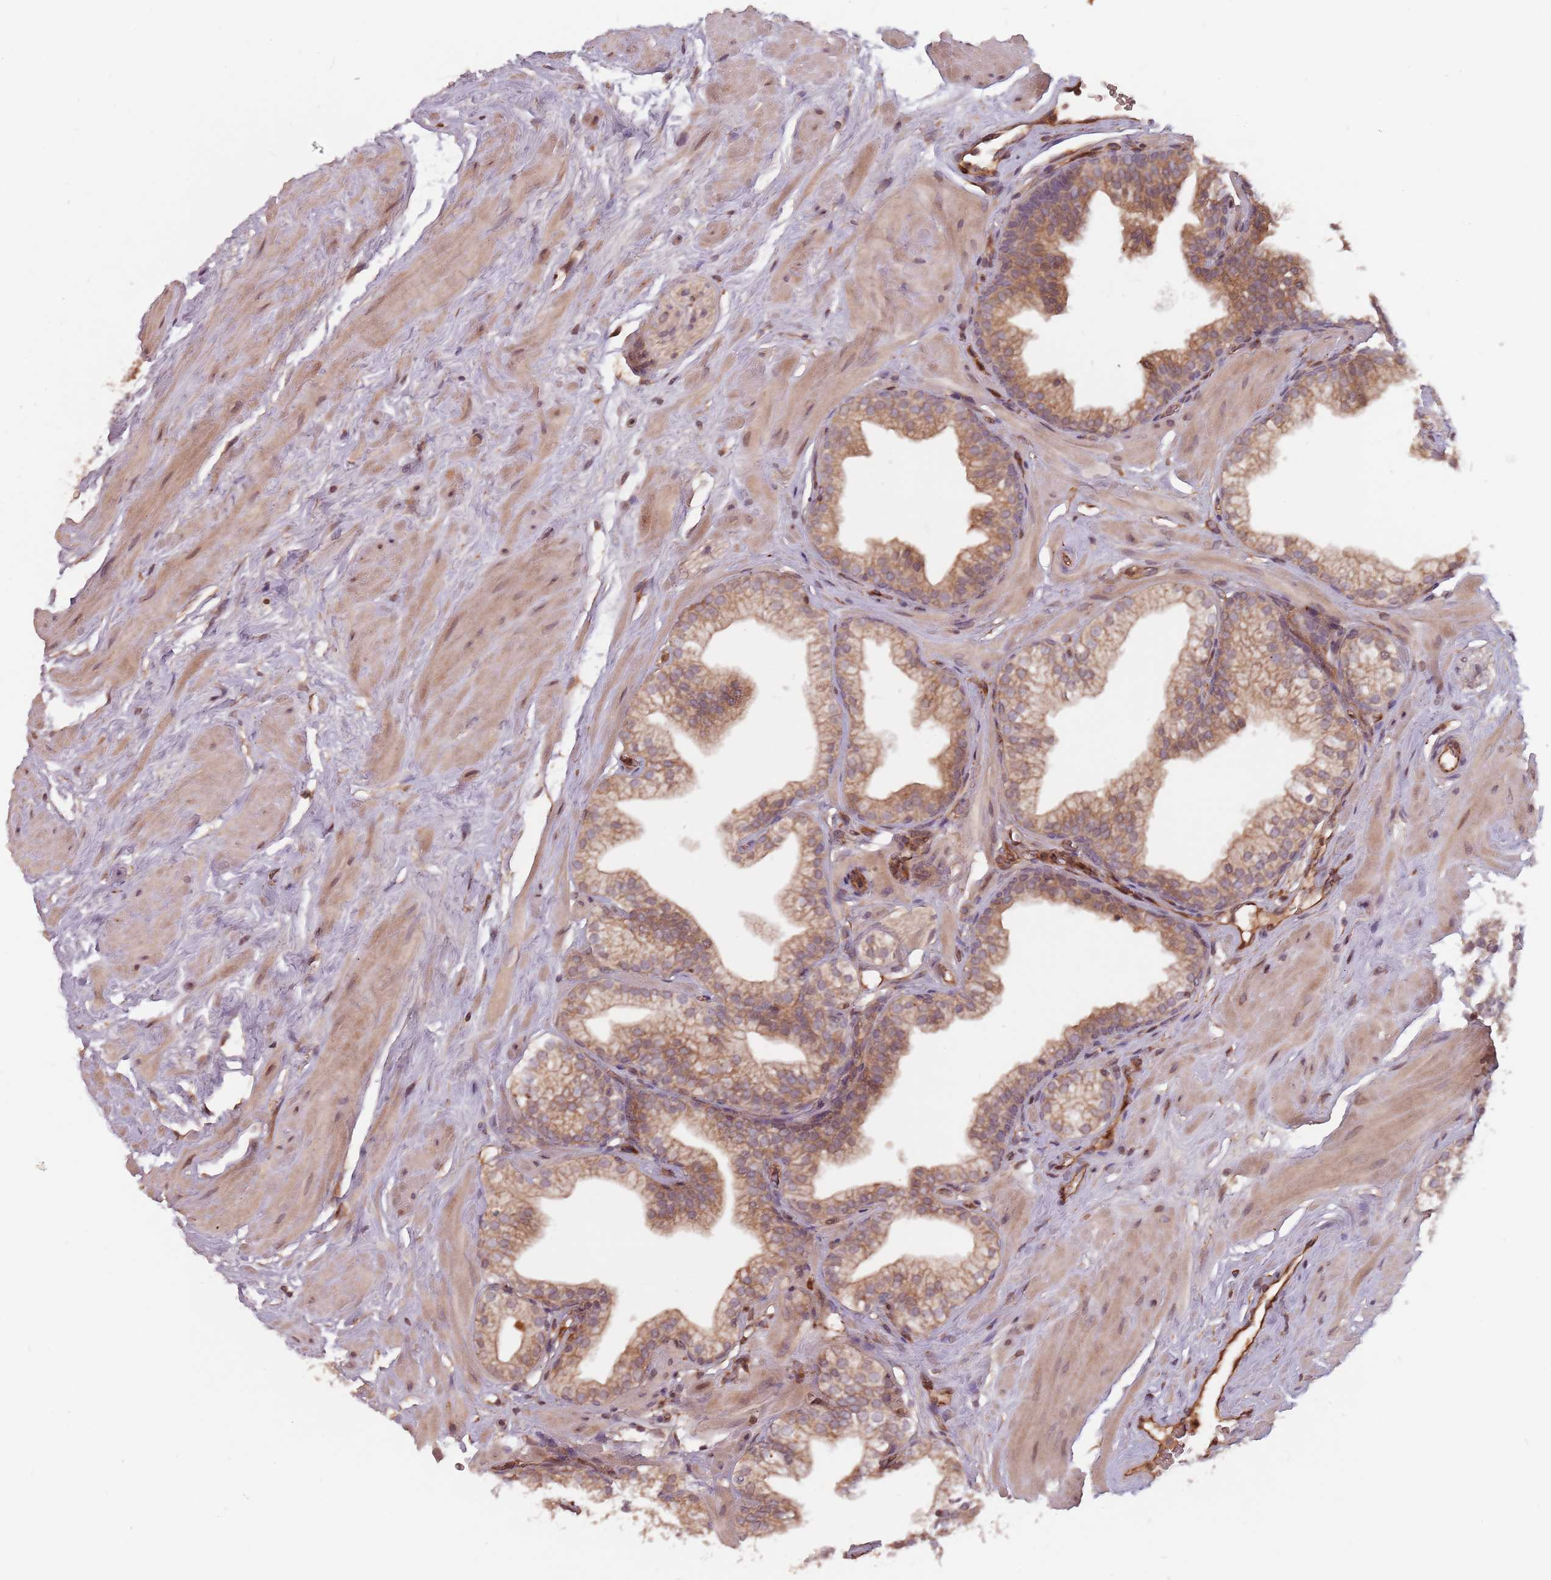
{"staining": {"intensity": "moderate", "quantity": ">75%", "location": "cytoplasmic/membranous"}, "tissue": "prostate", "cell_type": "Glandular cells", "image_type": "normal", "snomed": [{"axis": "morphology", "description": "Normal tissue, NOS"}, {"axis": "morphology", "description": "Urothelial carcinoma, Low grade"}, {"axis": "topography", "description": "Urinary bladder"}, {"axis": "topography", "description": "Prostate"}], "caption": "DAB immunohistochemical staining of normal prostate demonstrates moderate cytoplasmic/membranous protein positivity in about >75% of glandular cells. The staining is performed using DAB (3,3'-diaminobenzidine) brown chromogen to label protein expression. The nuclei are counter-stained blue using hematoxylin.", "gene": "GPR180", "patient": {"sex": "male", "age": 60}}